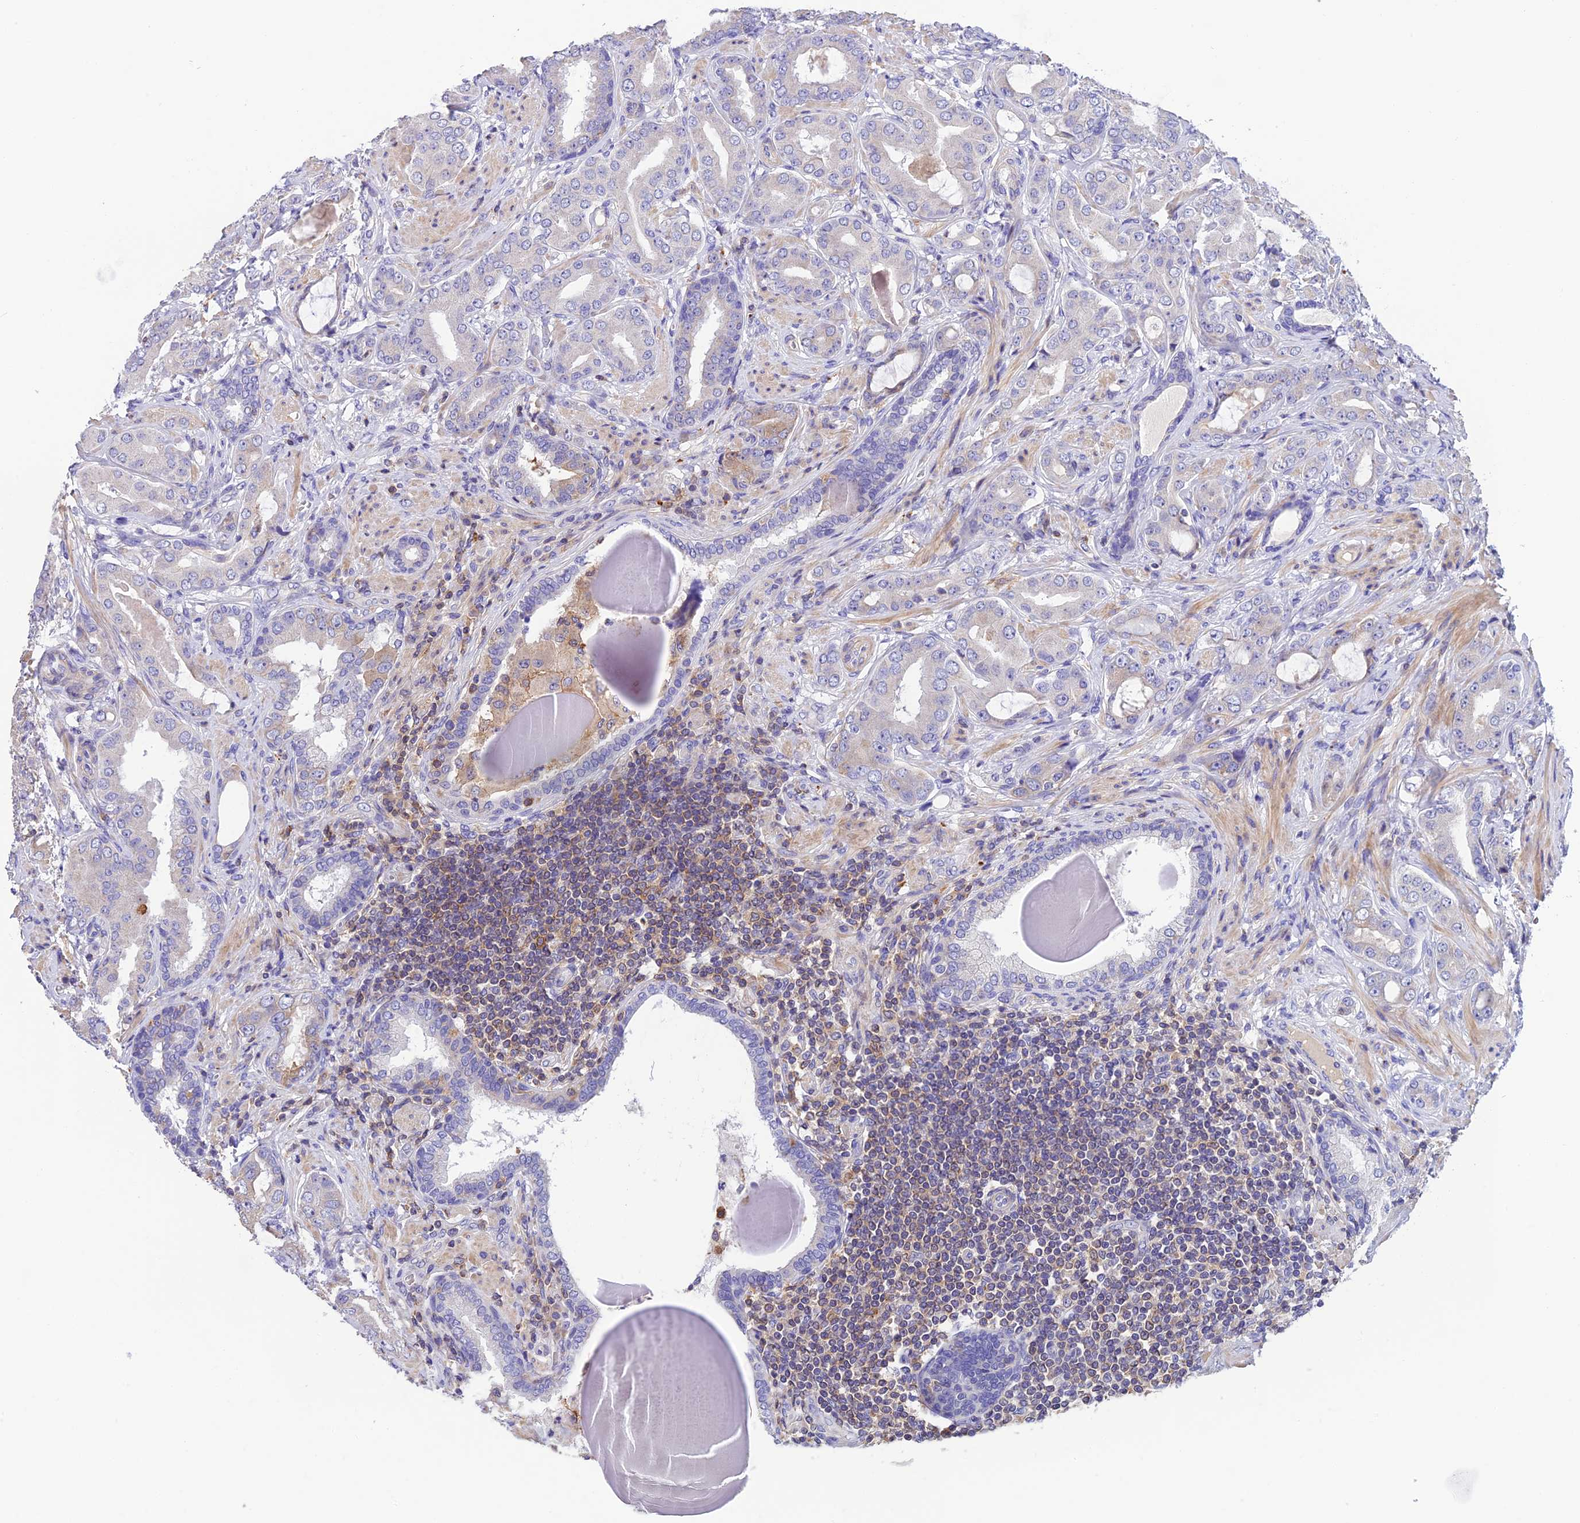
{"staining": {"intensity": "negative", "quantity": "none", "location": "none"}, "tissue": "prostate cancer", "cell_type": "Tumor cells", "image_type": "cancer", "snomed": [{"axis": "morphology", "description": "Adenocarcinoma, Low grade"}, {"axis": "topography", "description": "Prostate"}], "caption": "This is an immunohistochemistry photomicrograph of human adenocarcinoma (low-grade) (prostate). There is no positivity in tumor cells.", "gene": "LPXN", "patient": {"sex": "male", "age": 57}}